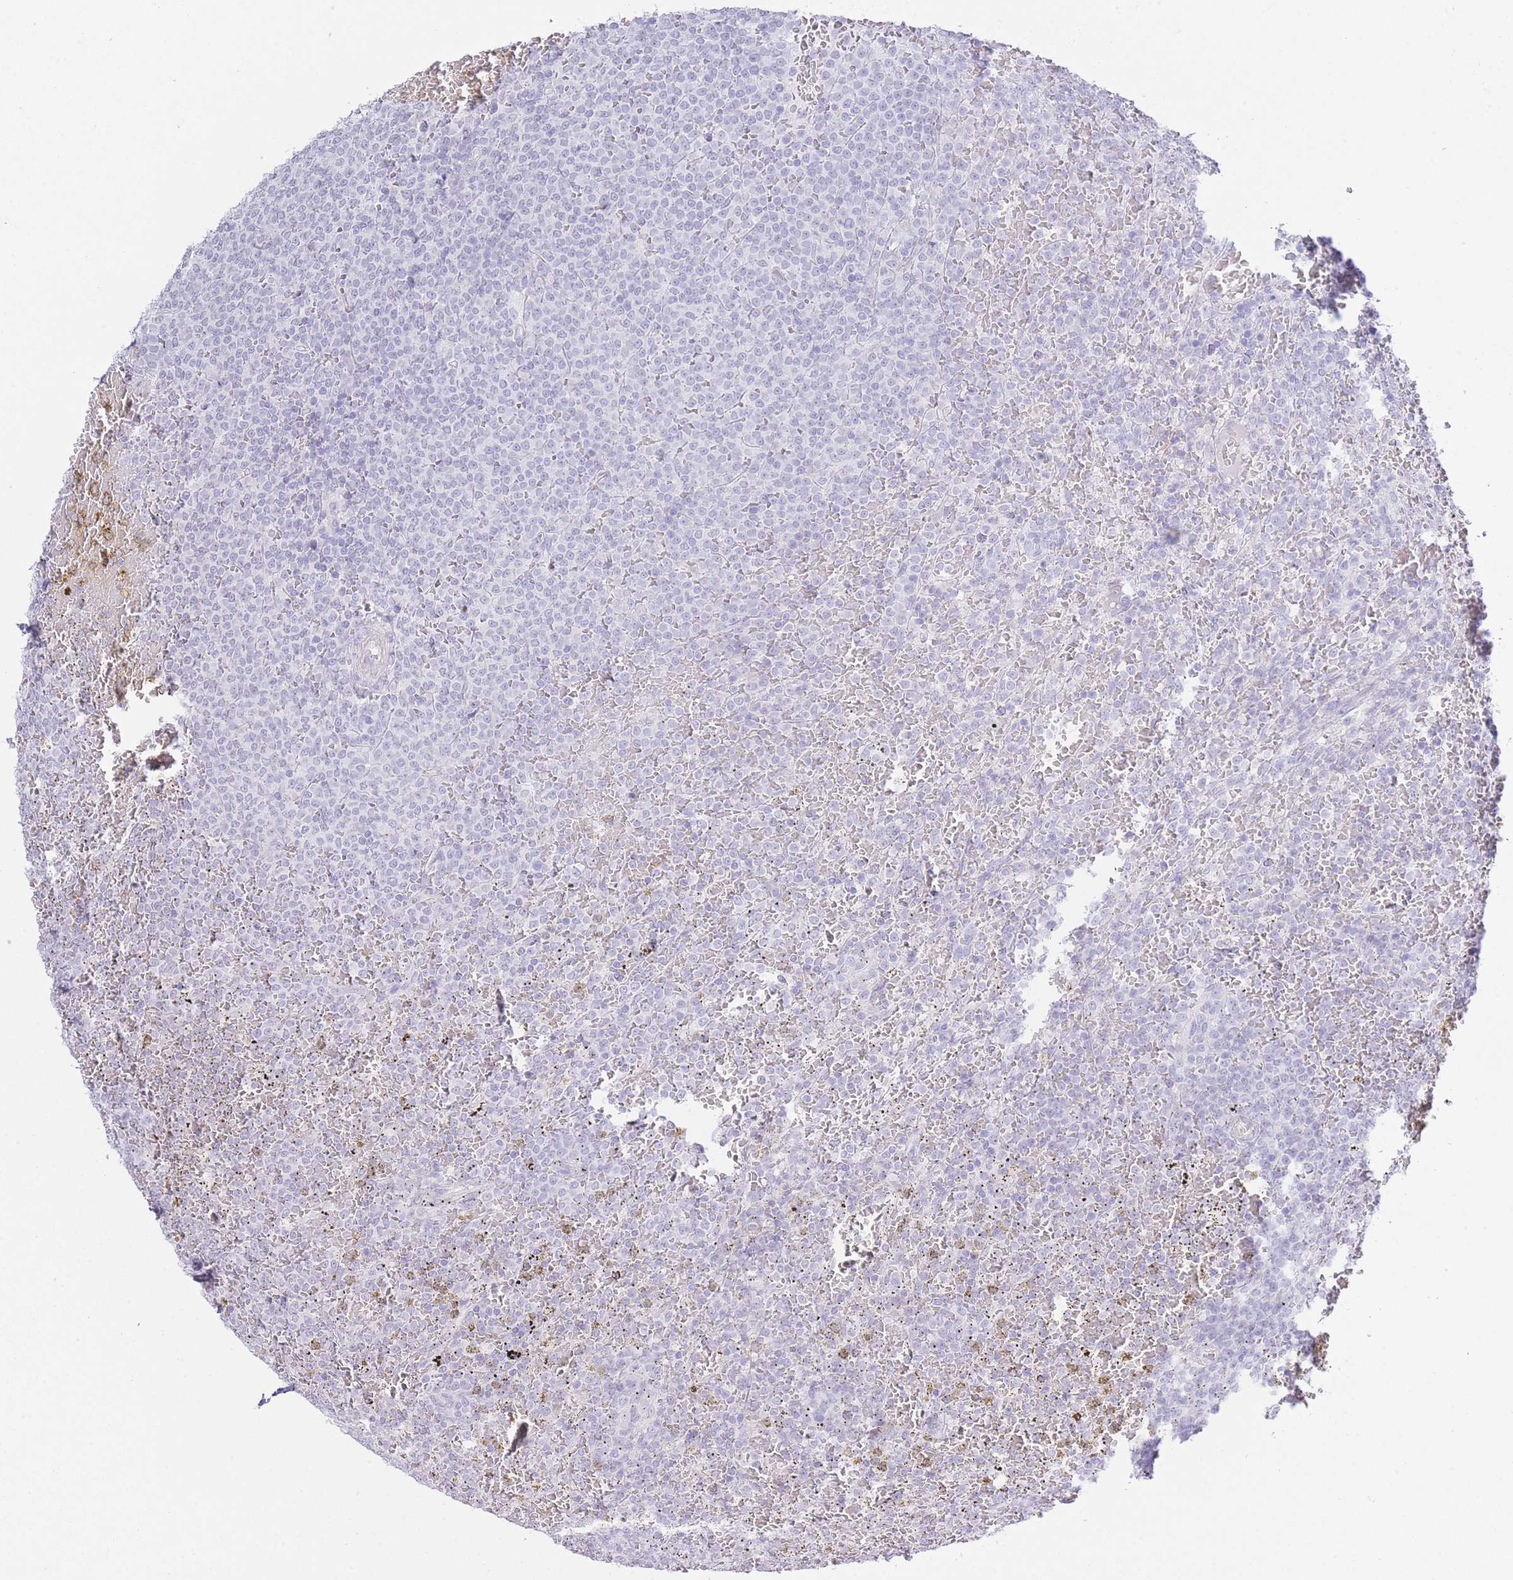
{"staining": {"intensity": "negative", "quantity": "none", "location": "none"}, "tissue": "lymphoma", "cell_type": "Tumor cells", "image_type": "cancer", "snomed": [{"axis": "morphology", "description": "Malignant lymphoma, non-Hodgkin's type, Low grade"}, {"axis": "topography", "description": "Spleen"}], "caption": "A high-resolution photomicrograph shows IHC staining of malignant lymphoma, non-Hodgkin's type (low-grade), which reveals no significant staining in tumor cells.", "gene": "PKLR", "patient": {"sex": "male", "age": 60}}